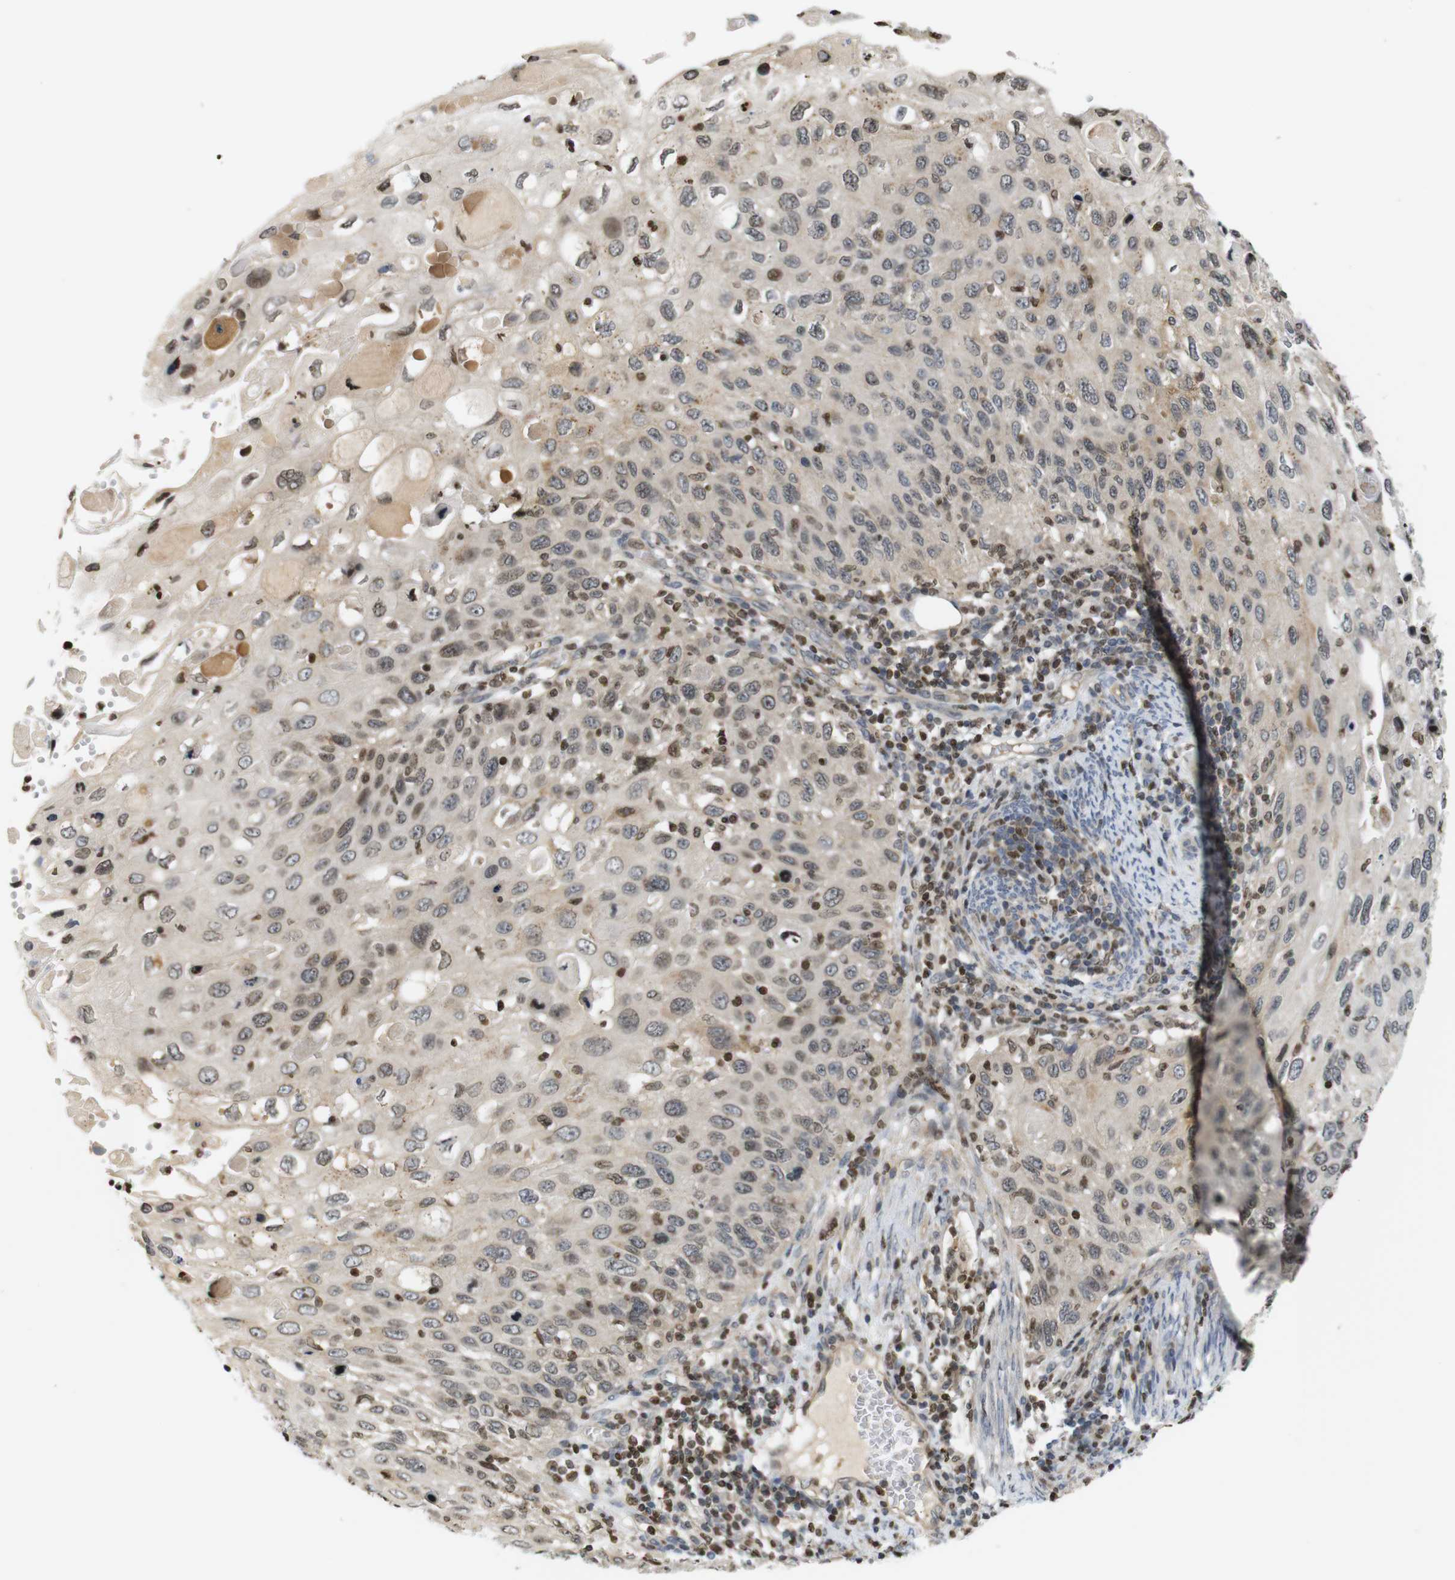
{"staining": {"intensity": "moderate", "quantity": "<25%", "location": "cytoplasmic/membranous,nuclear"}, "tissue": "cervical cancer", "cell_type": "Tumor cells", "image_type": "cancer", "snomed": [{"axis": "morphology", "description": "Squamous cell carcinoma, NOS"}, {"axis": "topography", "description": "Cervix"}], "caption": "There is low levels of moderate cytoplasmic/membranous and nuclear expression in tumor cells of cervical cancer, as demonstrated by immunohistochemical staining (brown color).", "gene": "MBD1", "patient": {"sex": "female", "age": 70}}